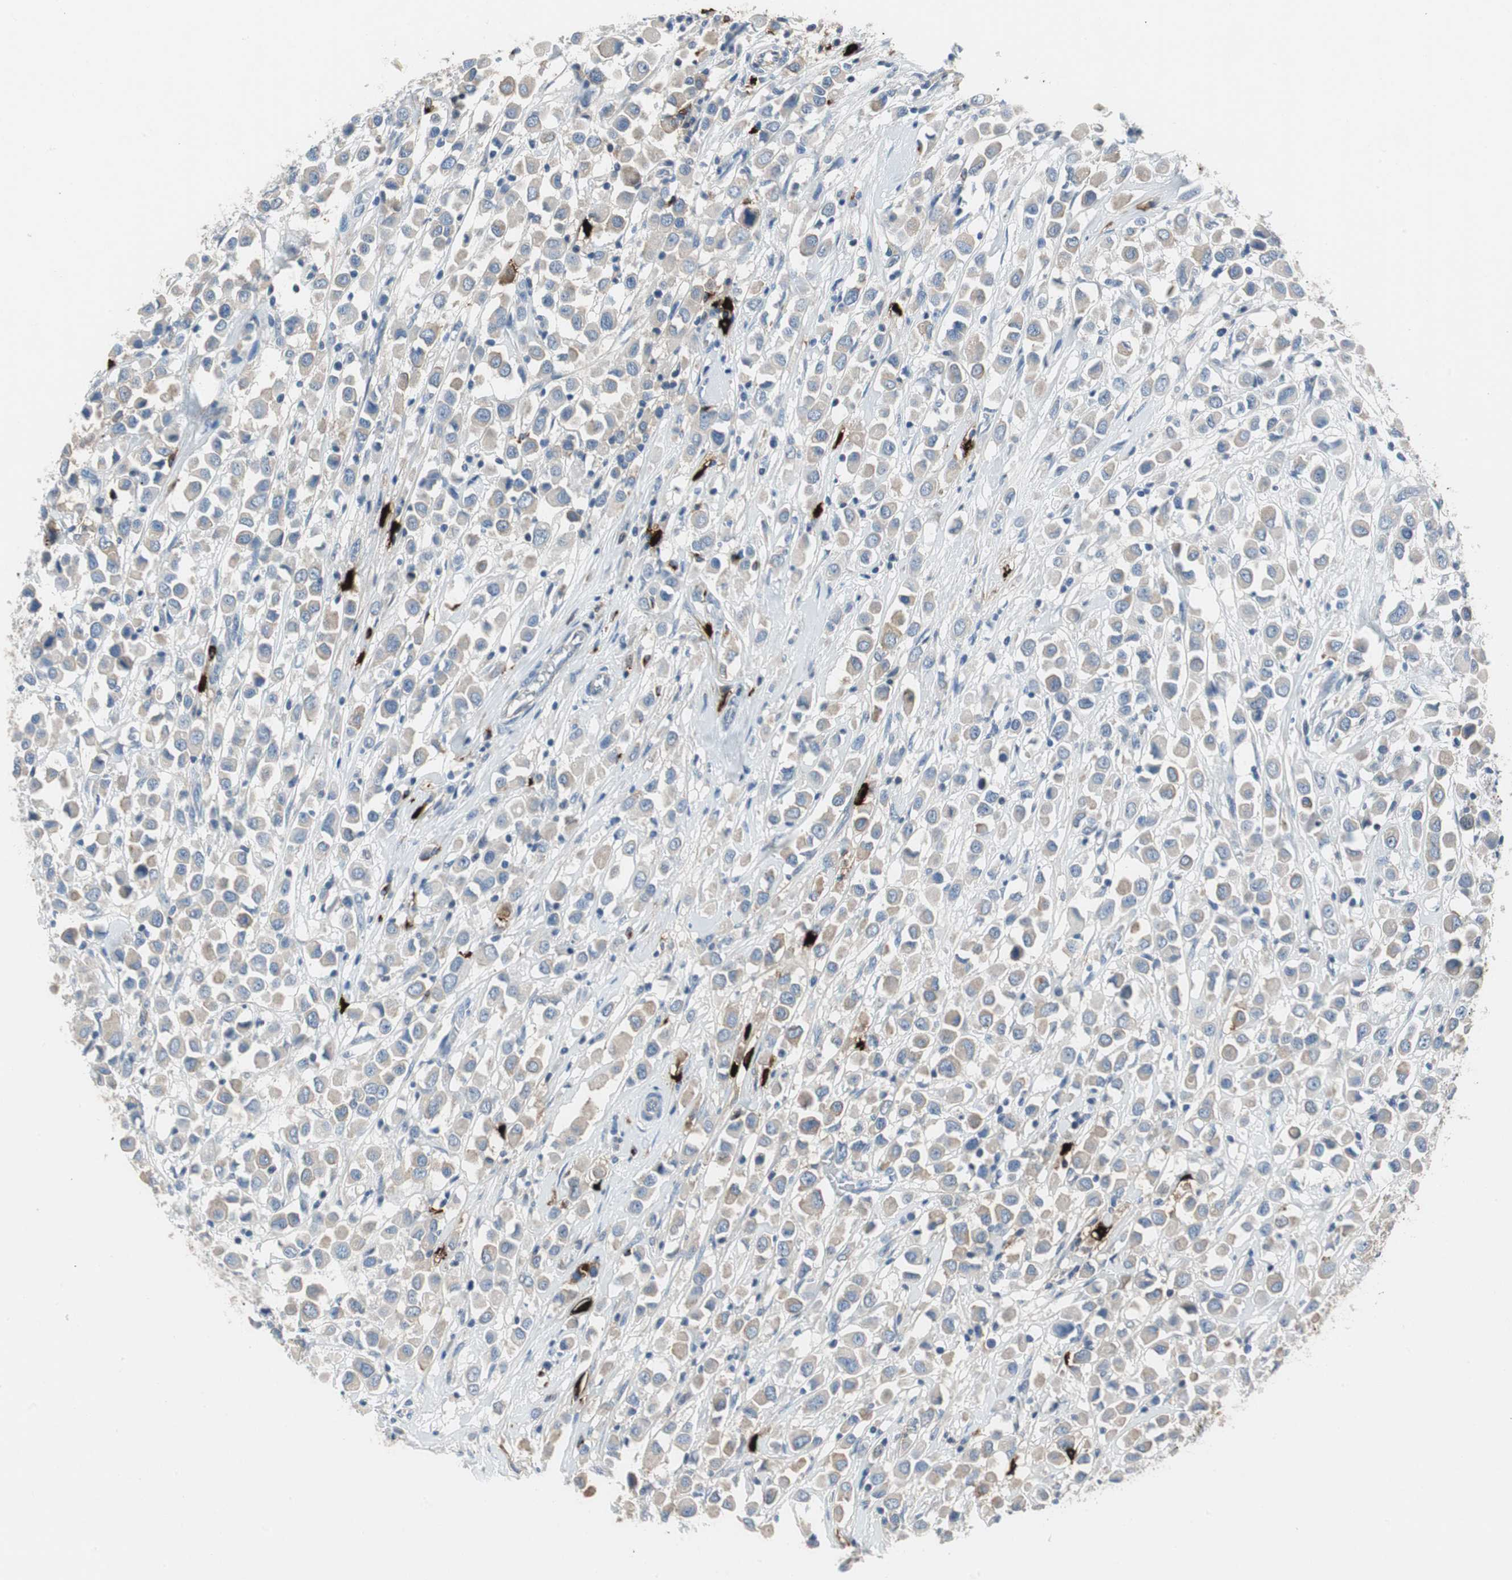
{"staining": {"intensity": "weak", "quantity": "25%-75%", "location": "cytoplasmic/membranous"}, "tissue": "breast cancer", "cell_type": "Tumor cells", "image_type": "cancer", "snomed": [{"axis": "morphology", "description": "Duct carcinoma"}, {"axis": "topography", "description": "Breast"}], "caption": "Immunohistochemistry (IHC) histopathology image of neoplastic tissue: human breast intraductal carcinoma stained using immunohistochemistry (IHC) shows low levels of weak protein expression localized specifically in the cytoplasmic/membranous of tumor cells, appearing as a cytoplasmic/membranous brown color.", "gene": "CPA3", "patient": {"sex": "female", "age": 61}}